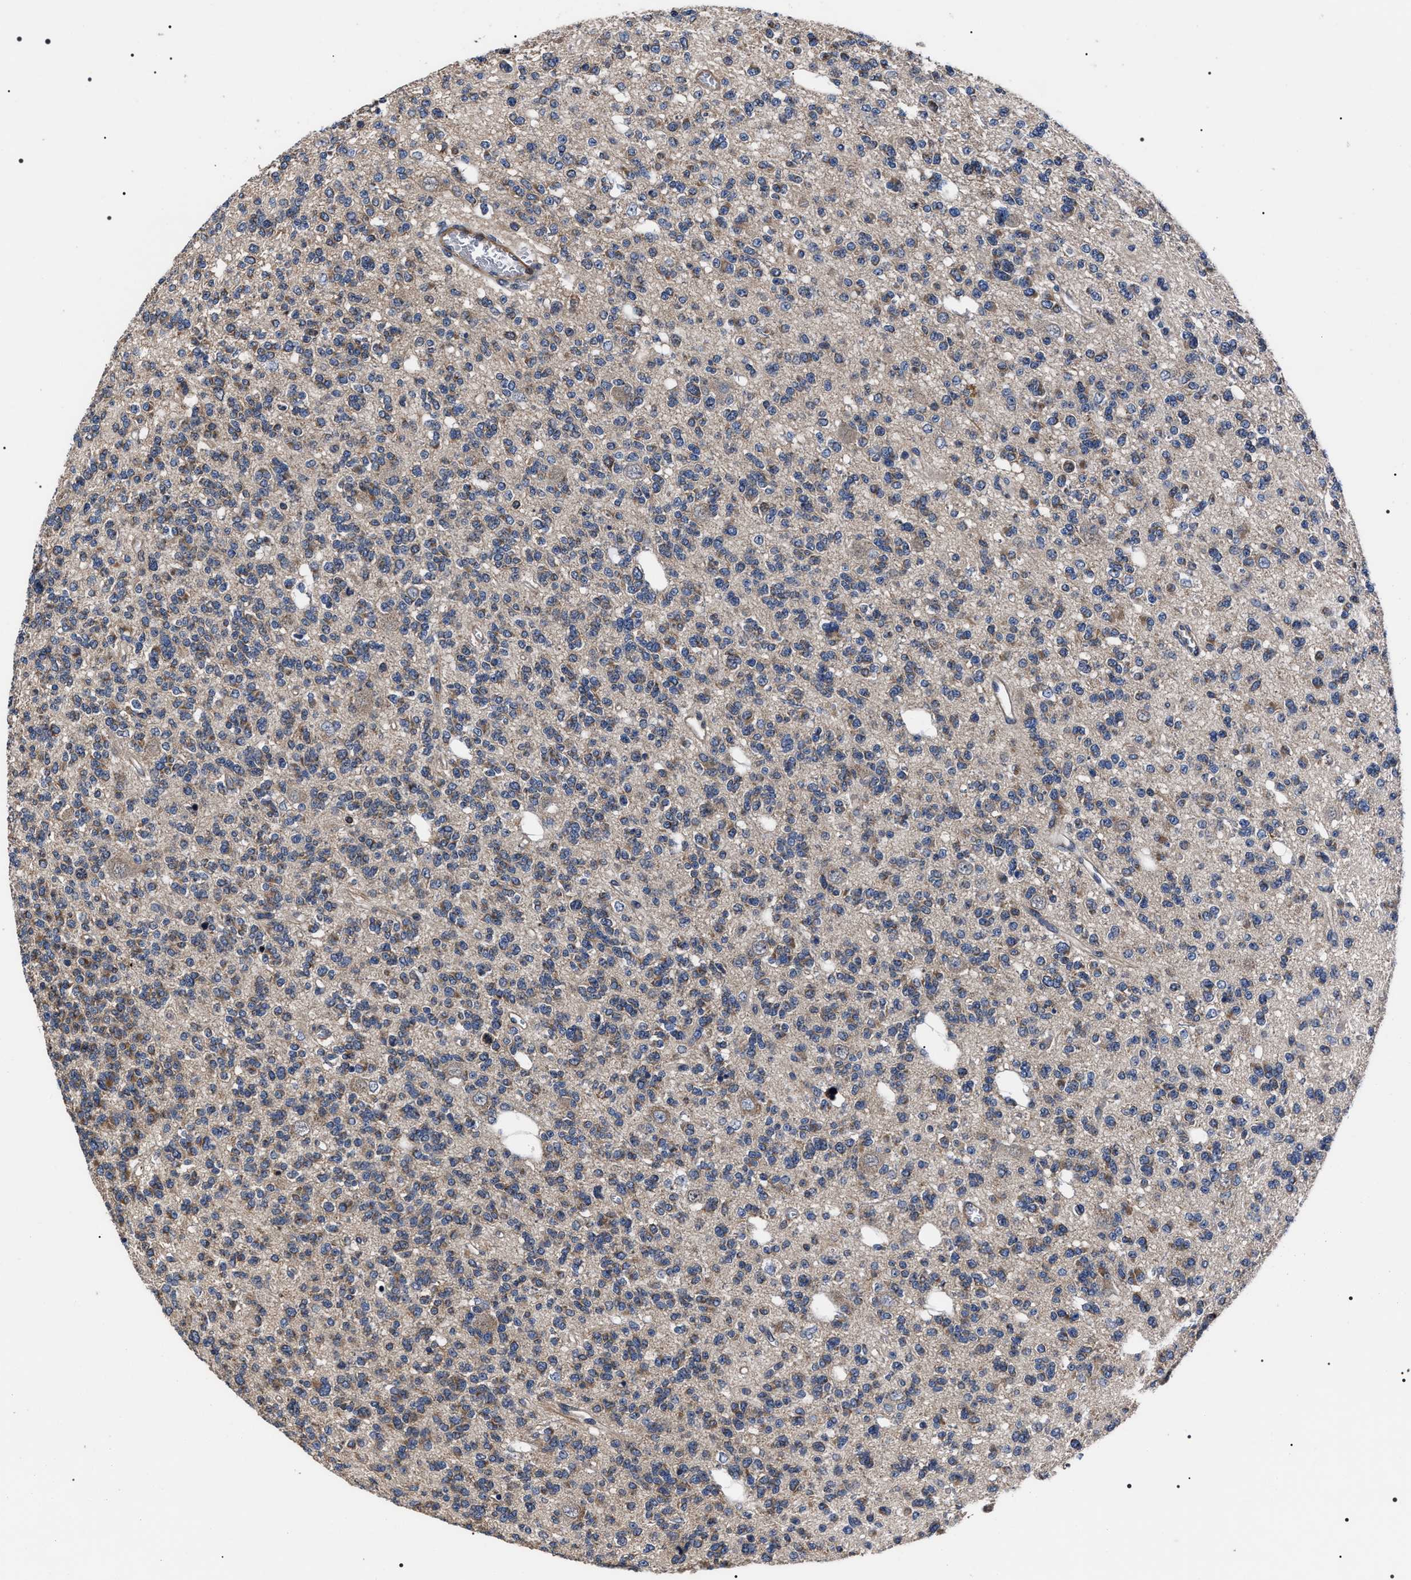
{"staining": {"intensity": "weak", "quantity": "25%-75%", "location": "cytoplasmic/membranous"}, "tissue": "glioma", "cell_type": "Tumor cells", "image_type": "cancer", "snomed": [{"axis": "morphology", "description": "Glioma, malignant, Low grade"}, {"axis": "topography", "description": "Brain"}], "caption": "Malignant low-grade glioma stained with DAB IHC displays low levels of weak cytoplasmic/membranous staining in about 25%-75% of tumor cells. (DAB = brown stain, brightfield microscopy at high magnification).", "gene": "MIS18A", "patient": {"sex": "male", "age": 38}}